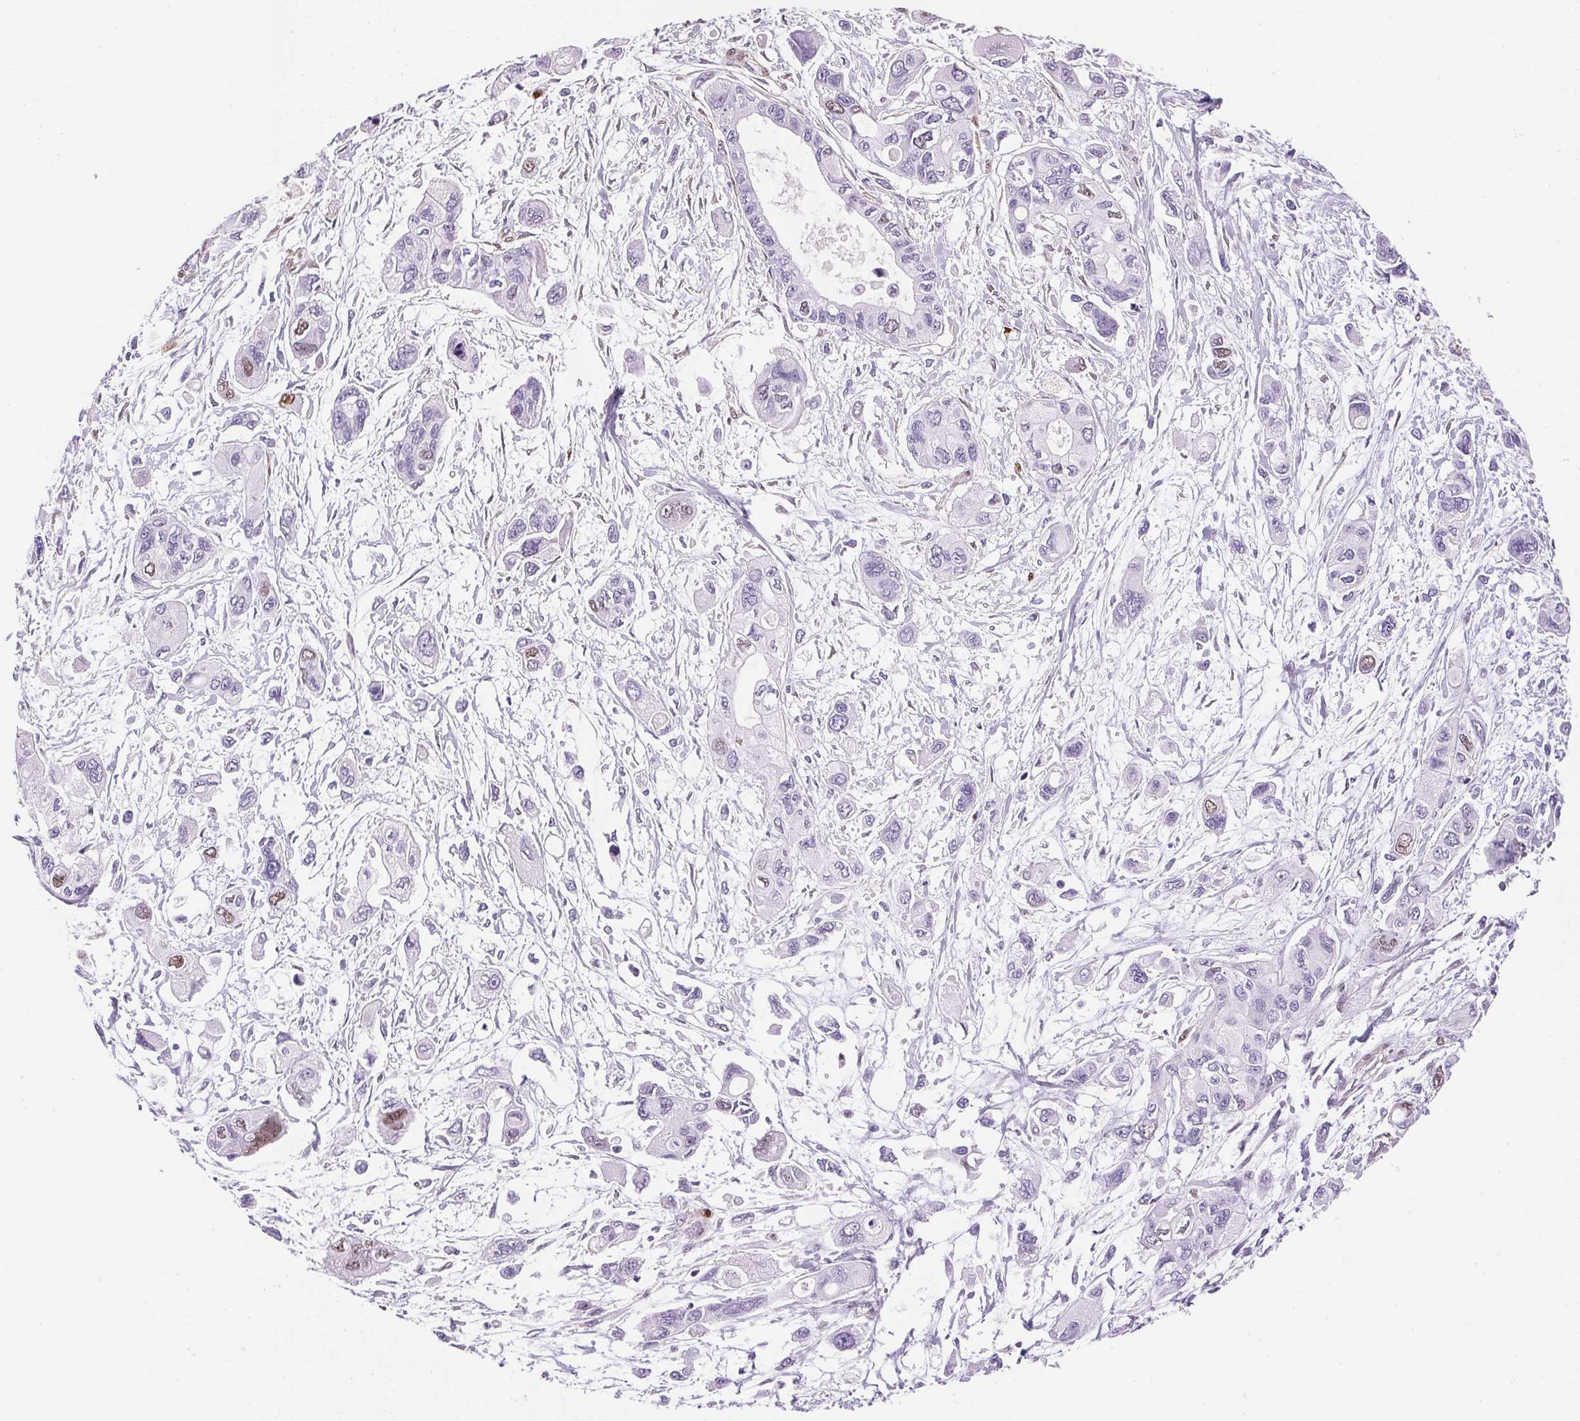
{"staining": {"intensity": "moderate", "quantity": "<25%", "location": "nuclear"}, "tissue": "pancreatic cancer", "cell_type": "Tumor cells", "image_type": "cancer", "snomed": [{"axis": "morphology", "description": "Adenocarcinoma, NOS"}, {"axis": "topography", "description": "Pancreas"}], "caption": "Human adenocarcinoma (pancreatic) stained with a protein marker shows moderate staining in tumor cells.", "gene": "SMTN", "patient": {"sex": "female", "age": 47}}